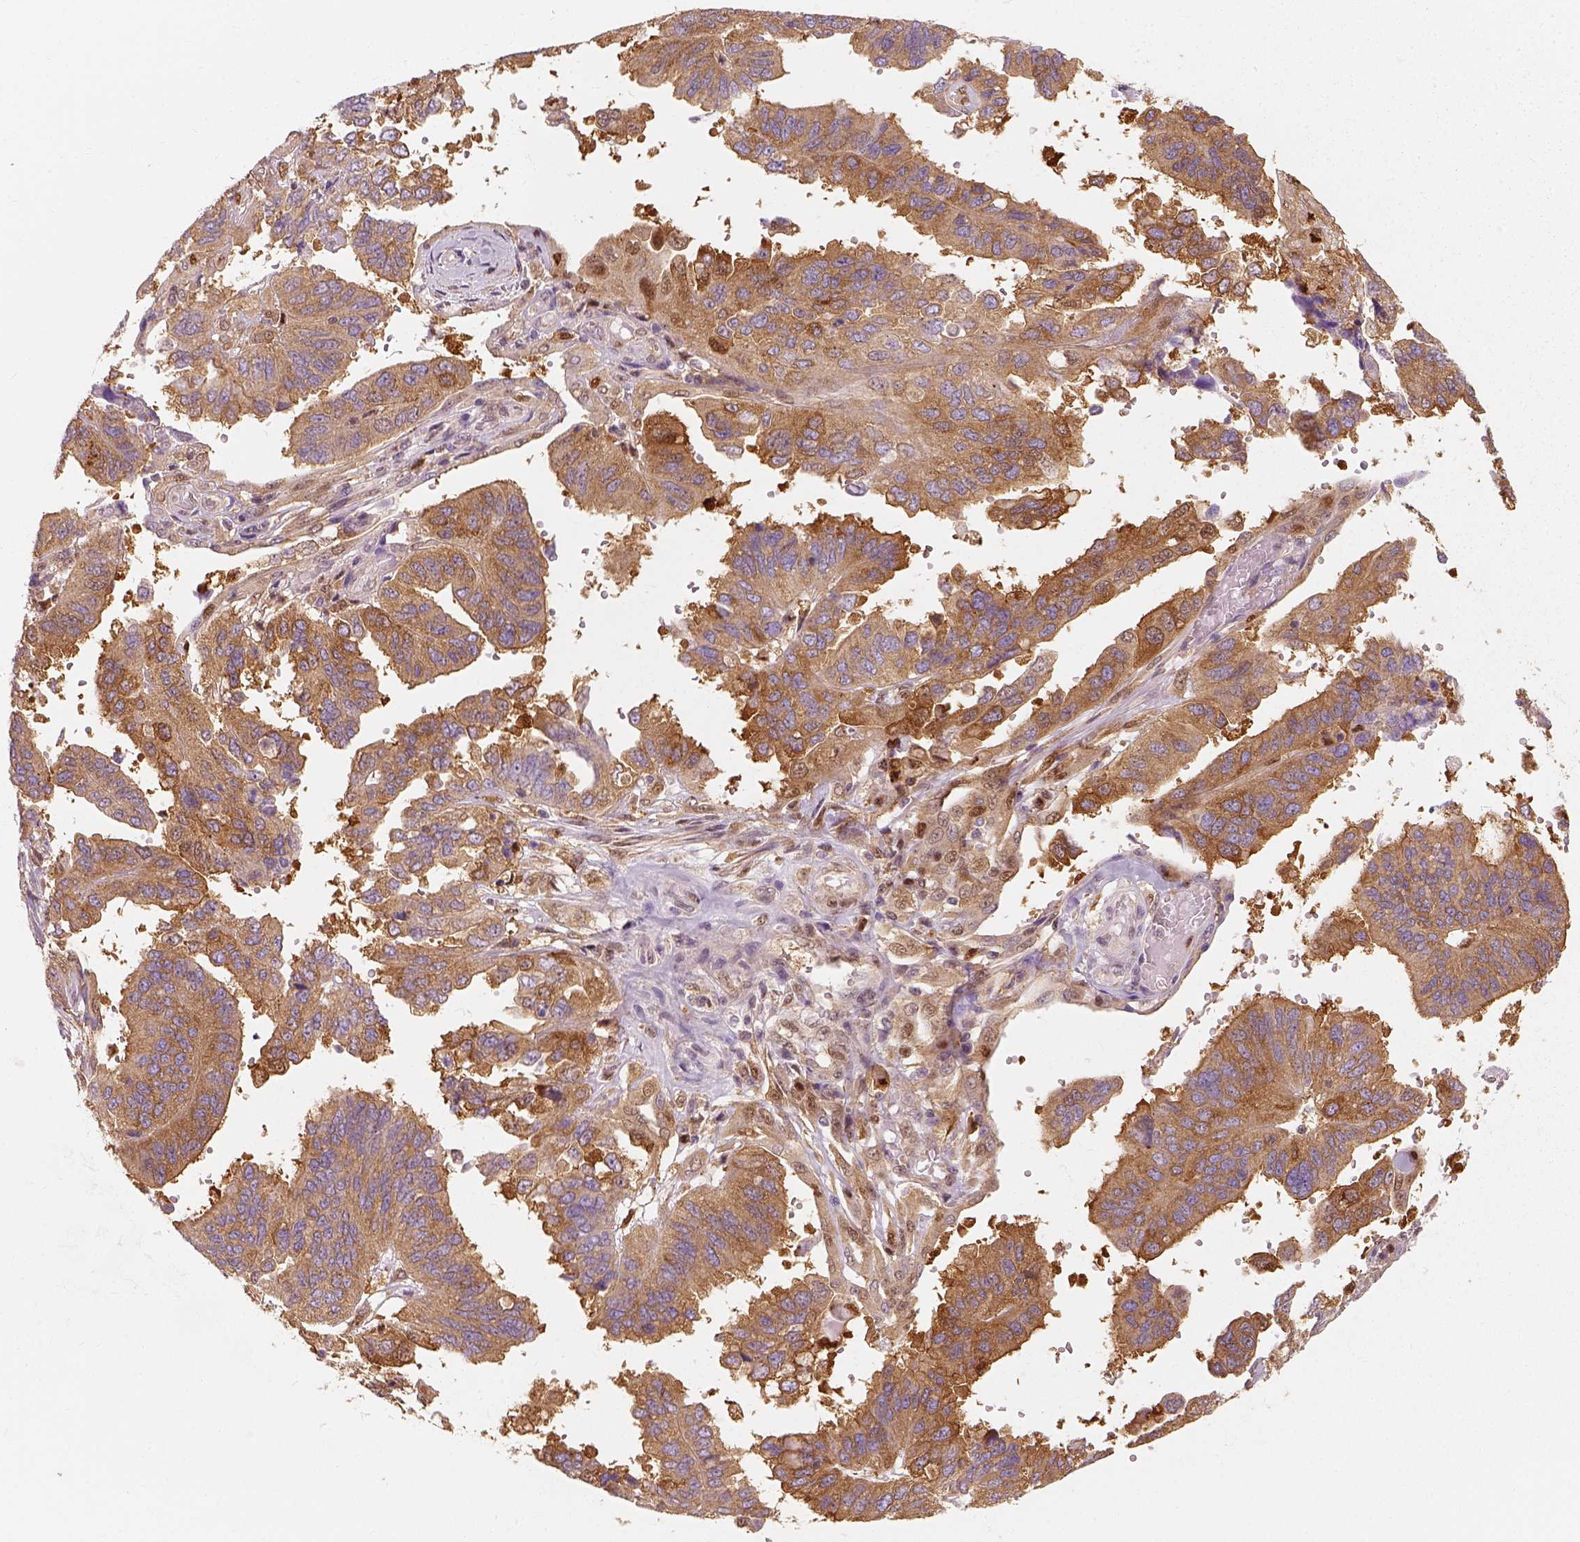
{"staining": {"intensity": "moderate", "quantity": ">75%", "location": "cytoplasmic/membranous"}, "tissue": "ovarian cancer", "cell_type": "Tumor cells", "image_type": "cancer", "snomed": [{"axis": "morphology", "description": "Cystadenocarcinoma, serous, NOS"}, {"axis": "topography", "description": "Ovary"}], "caption": "This micrograph demonstrates ovarian serous cystadenocarcinoma stained with IHC to label a protein in brown. The cytoplasmic/membranous of tumor cells show moderate positivity for the protein. Nuclei are counter-stained blue.", "gene": "SQSTM1", "patient": {"sex": "female", "age": 79}}